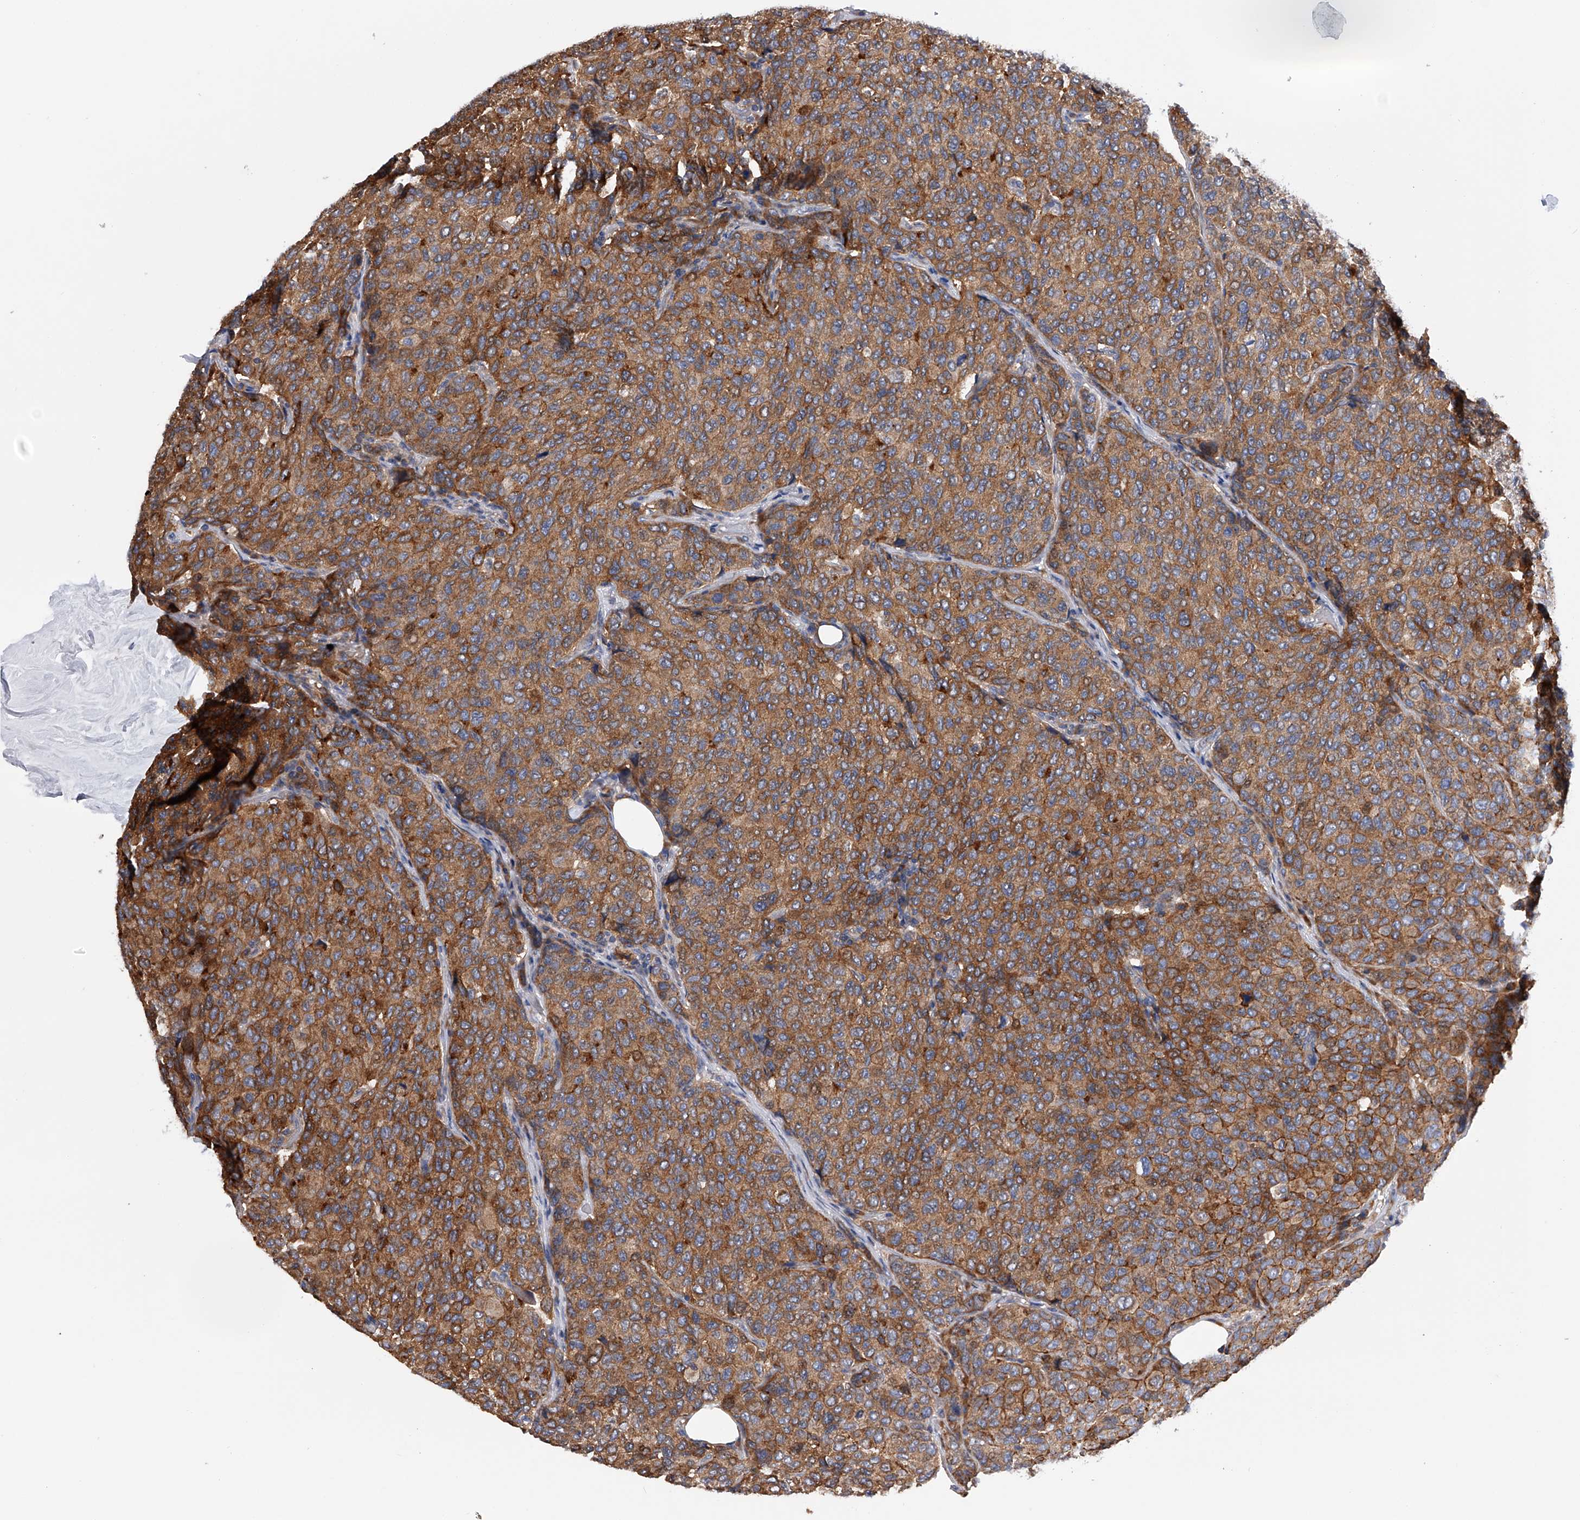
{"staining": {"intensity": "moderate", "quantity": ">75%", "location": "cytoplasmic/membranous"}, "tissue": "breast cancer", "cell_type": "Tumor cells", "image_type": "cancer", "snomed": [{"axis": "morphology", "description": "Duct carcinoma"}, {"axis": "topography", "description": "Breast"}], "caption": "The immunohistochemical stain labels moderate cytoplasmic/membranous expression in tumor cells of invasive ductal carcinoma (breast) tissue.", "gene": "MLYCD", "patient": {"sex": "female", "age": 55}}